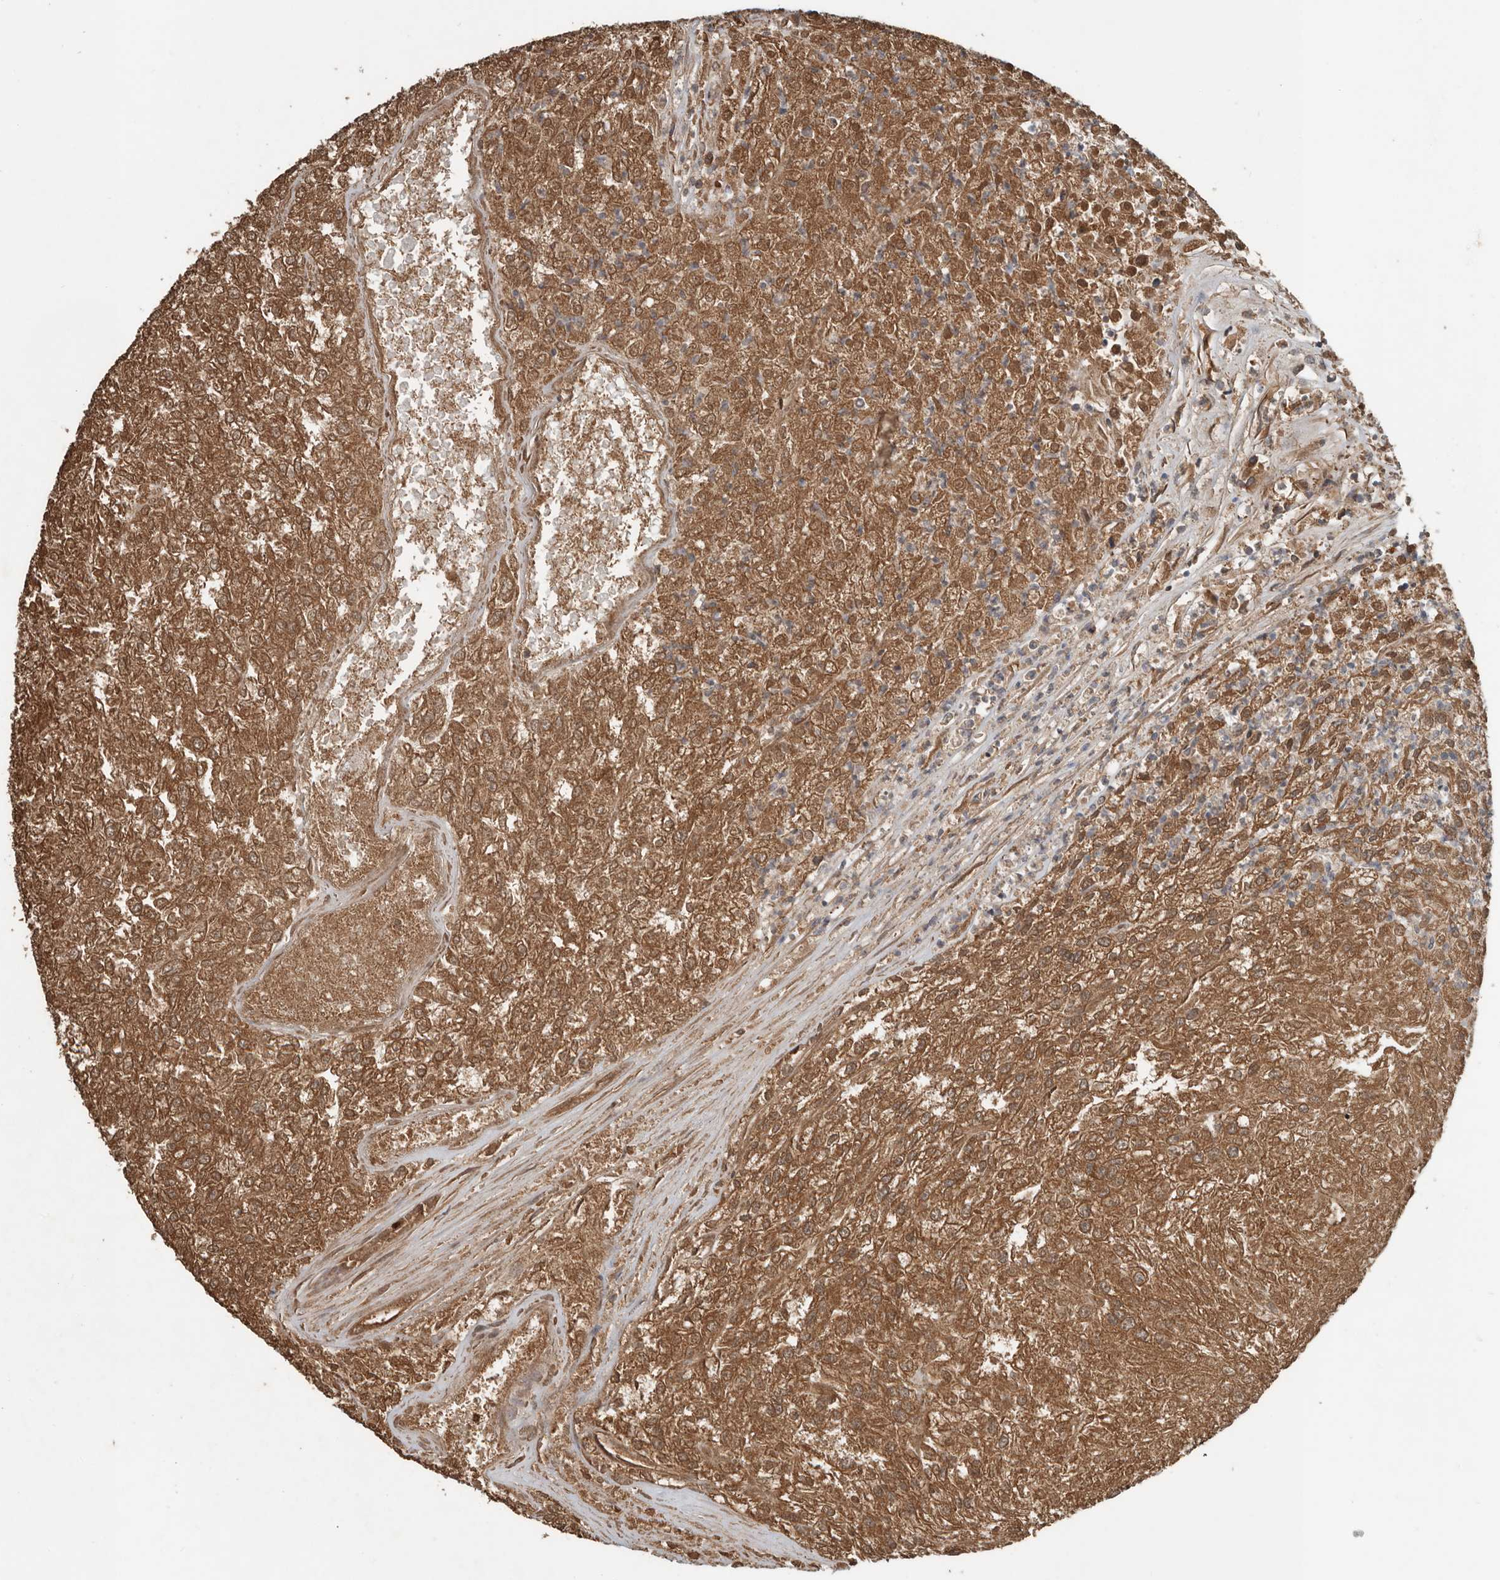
{"staining": {"intensity": "moderate", "quantity": ">75%", "location": "cytoplasmic/membranous"}, "tissue": "renal cancer", "cell_type": "Tumor cells", "image_type": "cancer", "snomed": [{"axis": "morphology", "description": "Adenocarcinoma, NOS"}, {"axis": "topography", "description": "Kidney"}], "caption": "A micrograph of renal cancer (adenocarcinoma) stained for a protein reveals moderate cytoplasmic/membranous brown staining in tumor cells.", "gene": "RNF207", "patient": {"sex": "female", "age": 54}}